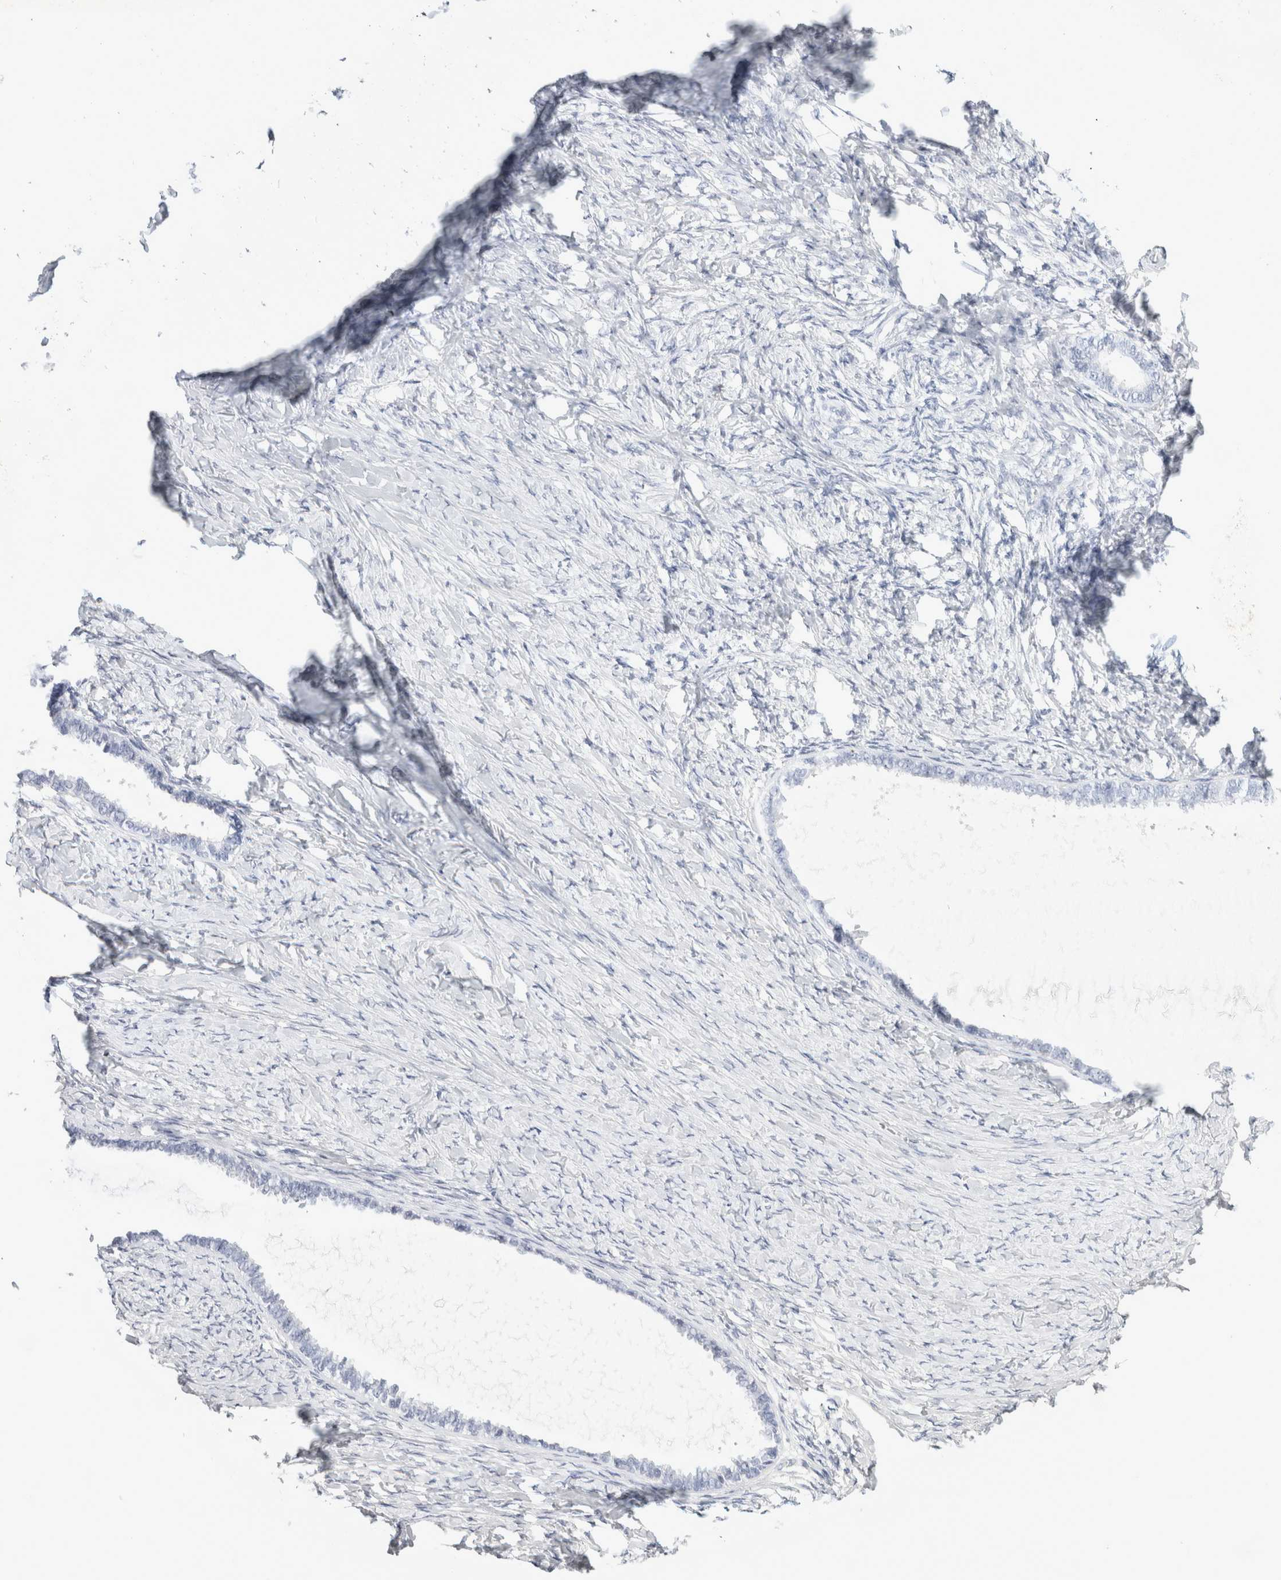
{"staining": {"intensity": "negative", "quantity": "none", "location": "none"}, "tissue": "ovarian cancer", "cell_type": "Tumor cells", "image_type": "cancer", "snomed": [{"axis": "morphology", "description": "Cystadenocarcinoma, serous, NOS"}, {"axis": "topography", "description": "Ovary"}], "caption": "This is a image of immunohistochemistry staining of ovarian cancer (serous cystadenocarcinoma), which shows no positivity in tumor cells. (DAB (3,3'-diaminobenzidine) IHC with hematoxylin counter stain).", "gene": "TONSL", "patient": {"sex": "female", "age": 79}}